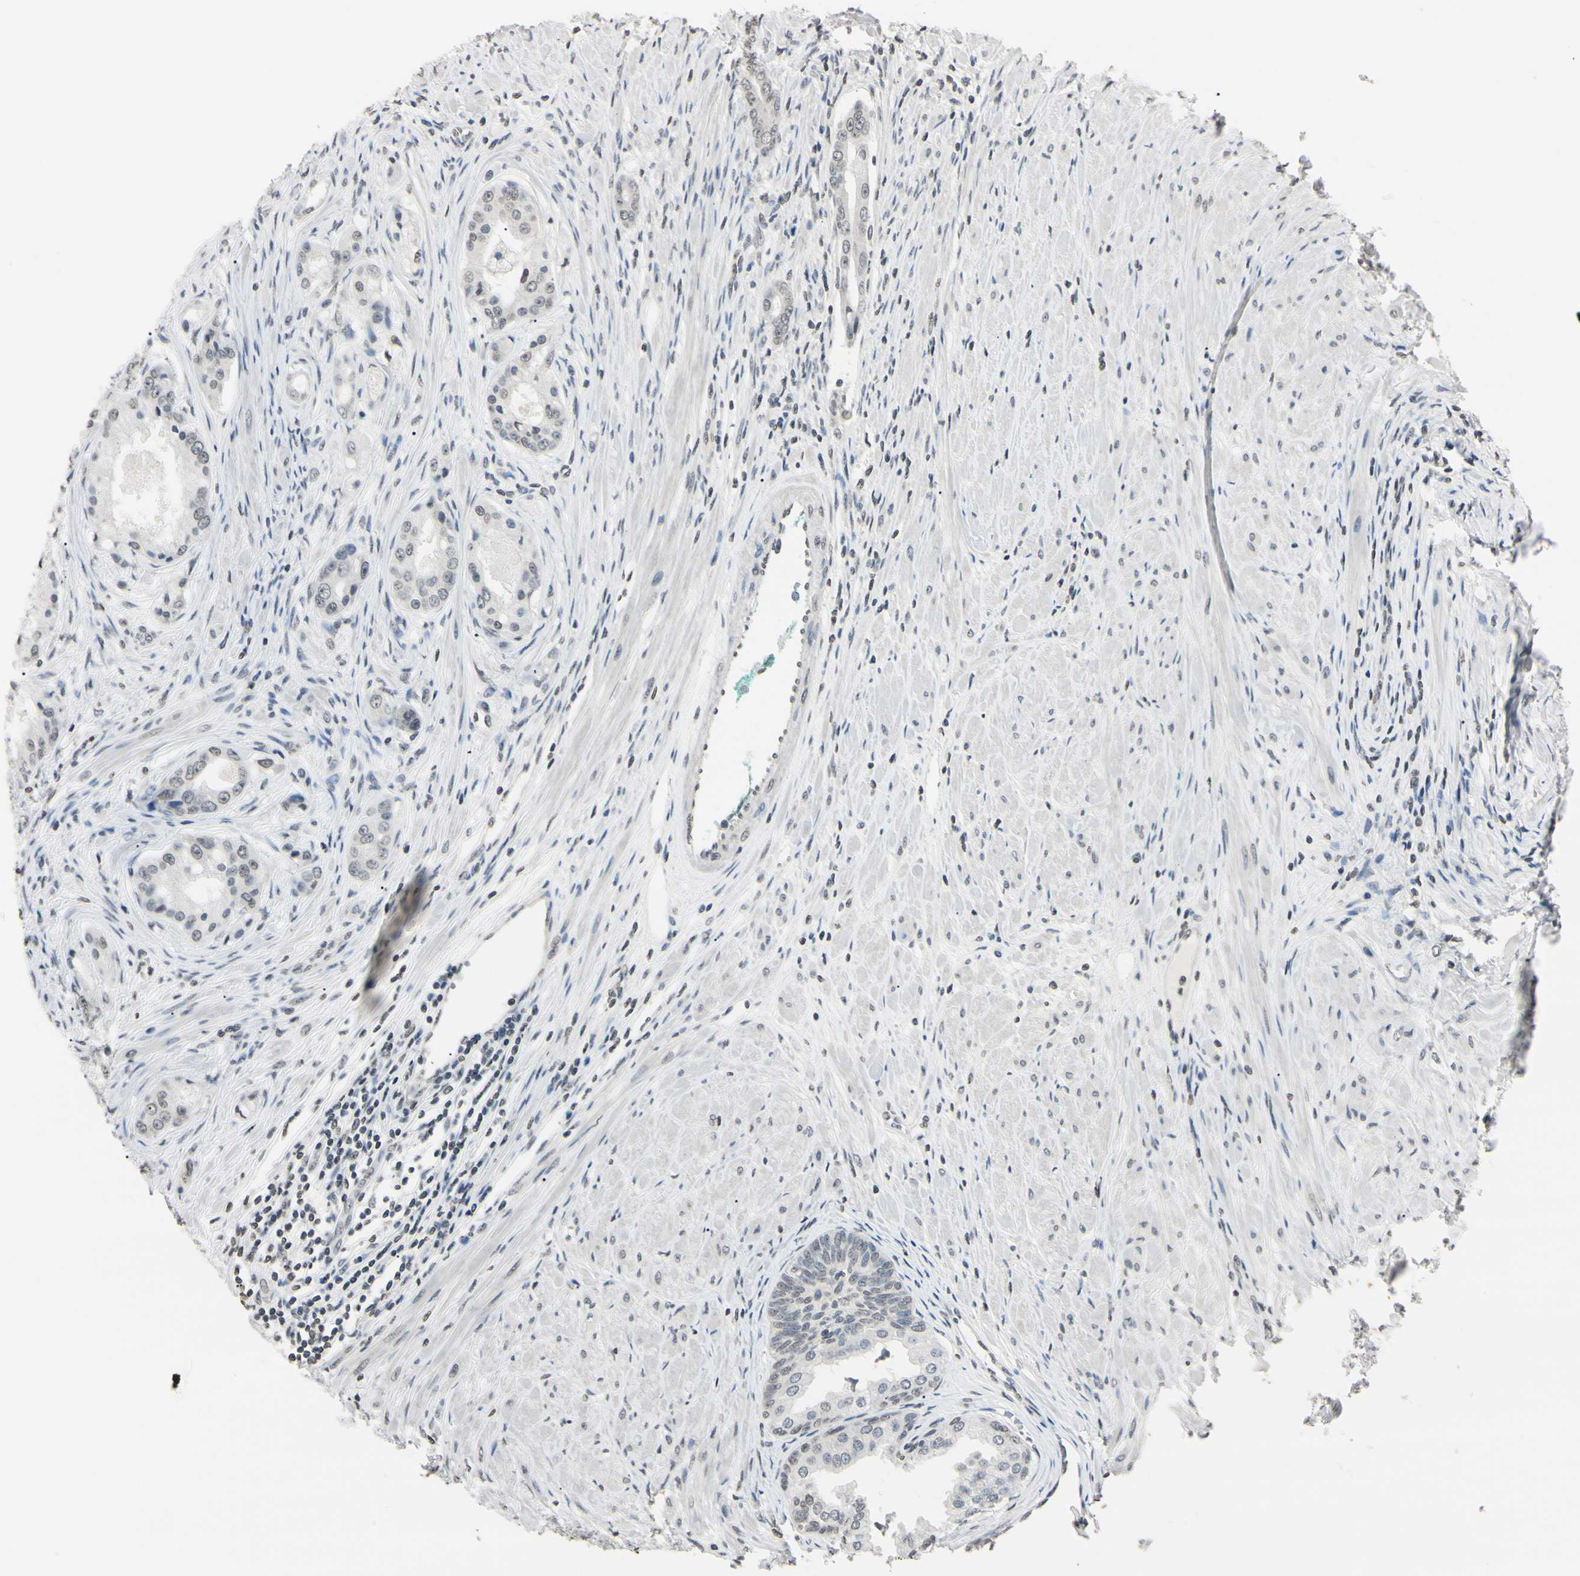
{"staining": {"intensity": "weak", "quantity": "<25%", "location": "nuclear"}, "tissue": "prostate cancer", "cell_type": "Tumor cells", "image_type": "cancer", "snomed": [{"axis": "morphology", "description": "Adenocarcinoma, High grade"}, {"axis": "topography", "description": "Prostate"}], "caption": "The image displays no staining of tumor cells in prostate cancer (adenocarcinoma (high-grade)).", "gene": "CDC45", "patient": {"sex": "male", "age": 59}}